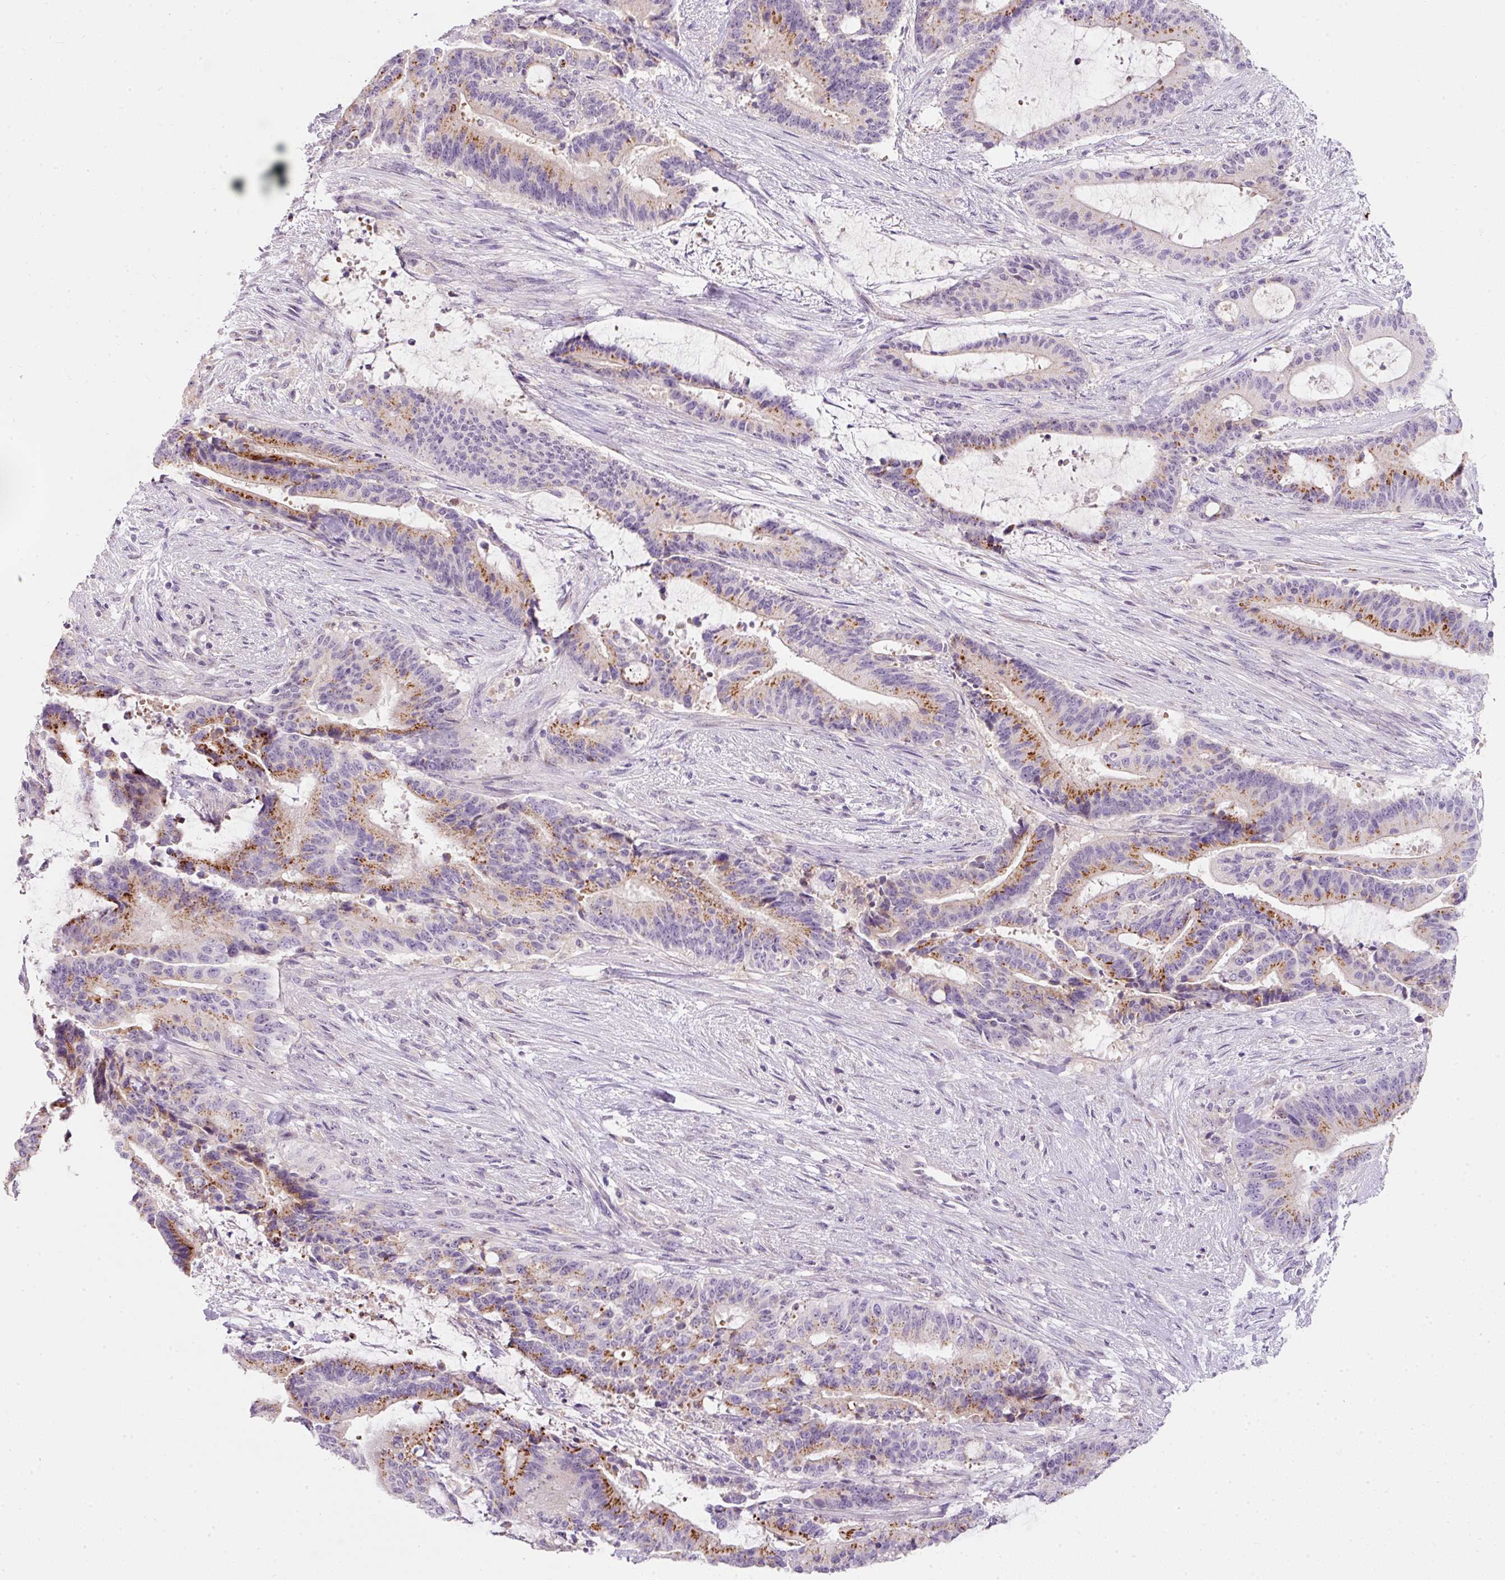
{"staining": {"intensity": "moderate", "quantity": "25%-75%", "location": "cytoplasmic/membranous"}, "tissue": "liver cancer", "cell_type": "Tumor cells", "image_type": "cancer", "snomed": [{"axis": "morphology", "description": "Normal tissue, NOS"}, {"axis": "morphology", "description": "Cholangiocarcinoma"}, {"axis": "topography", "description": "Liver"}, {"axis": "topography", "description": "Peripheral nerve tissue"}], "caption": "Tumor cells demonstrate moderate cytoplasmic/membranous expression in approximately 25%-75% of cells in liver cancer. Using DAB (brown) and hematoxylin (blue) stains, captured at high magnification using brightfield microscopy.", "gene": "TMEM37", "patient": {"sex": "female", "age": 73}}